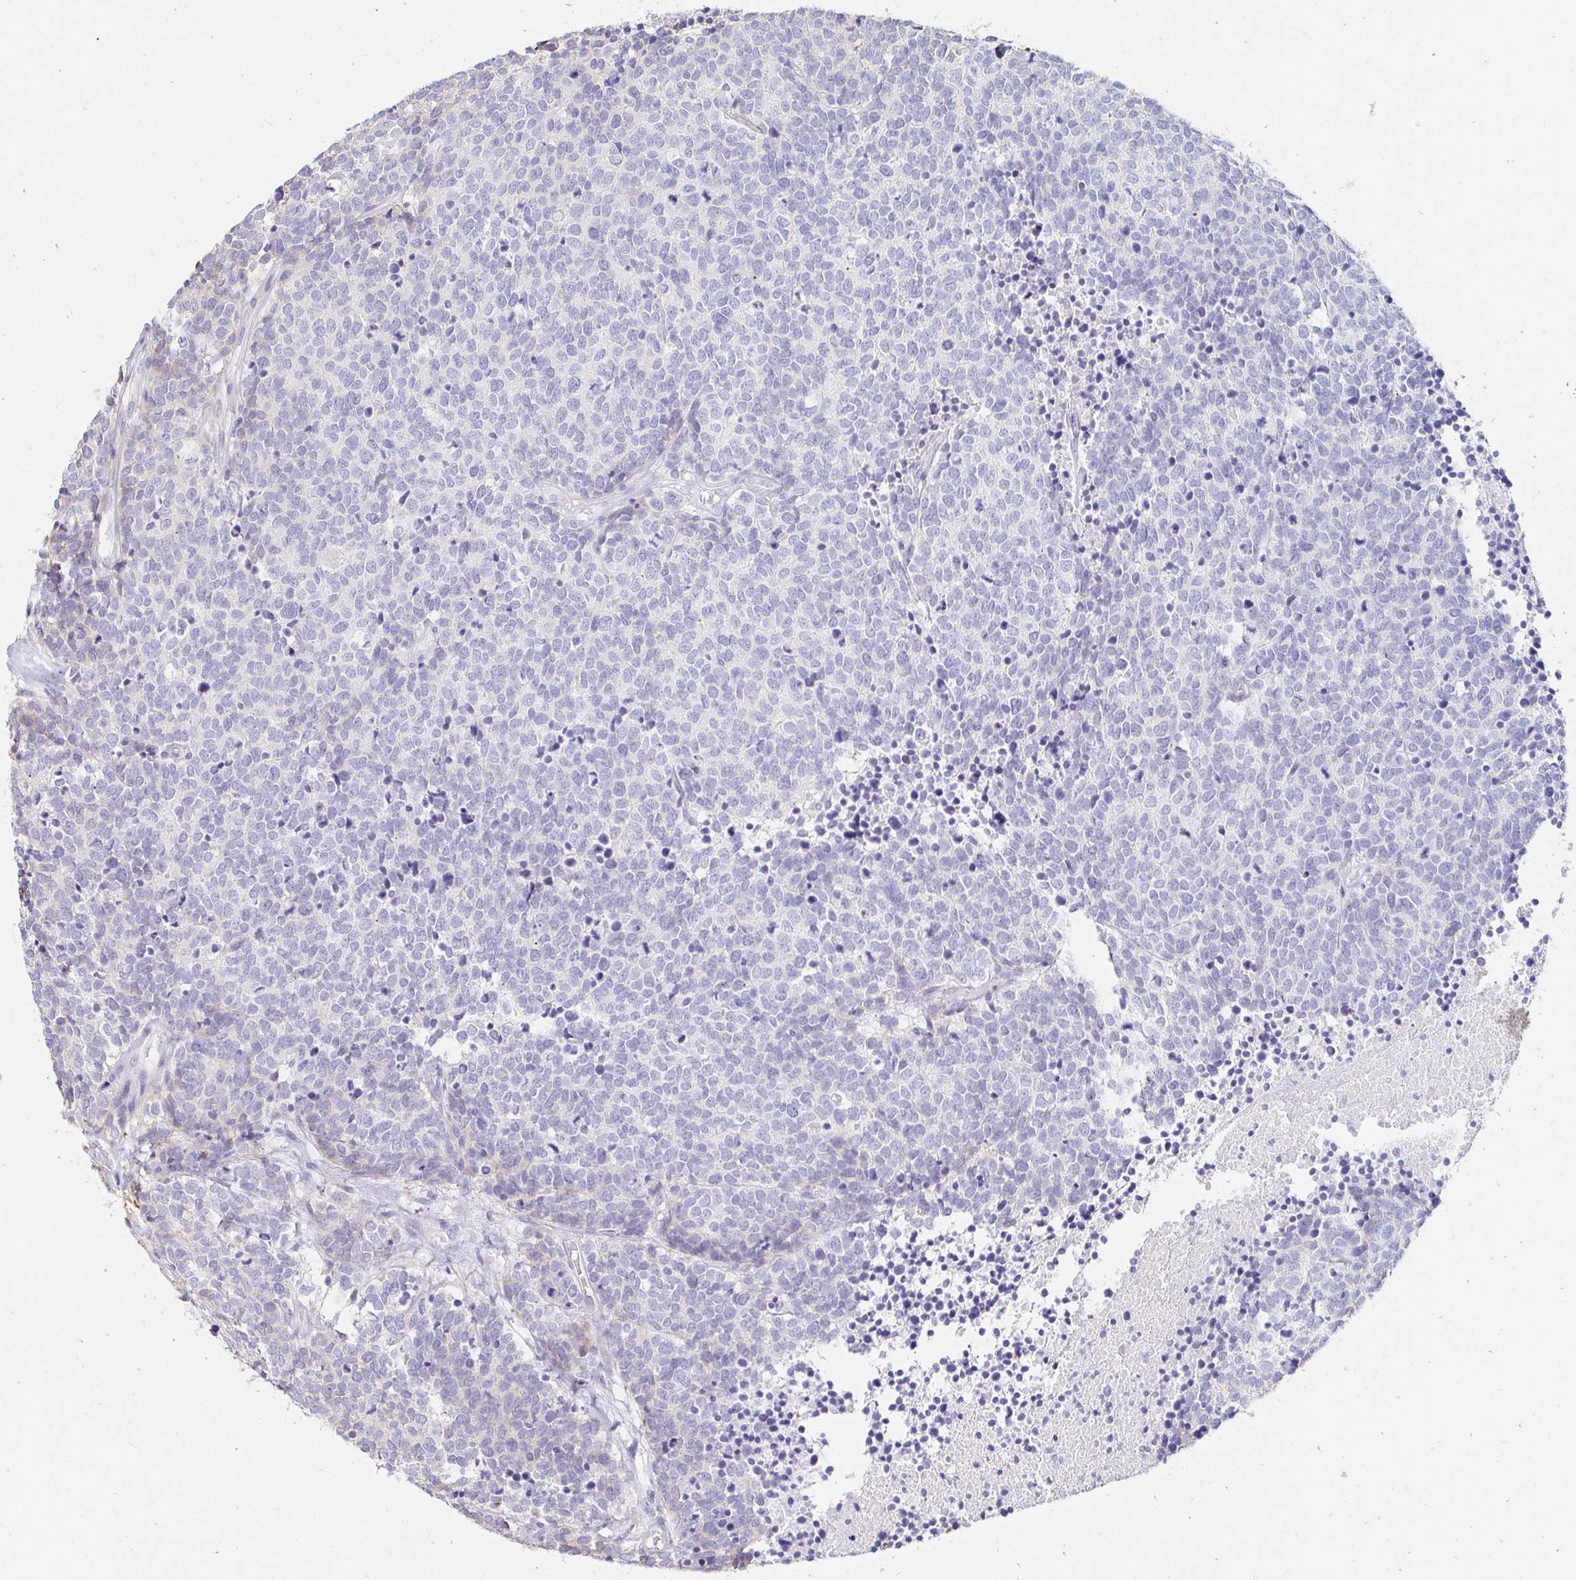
{"staining": {"intensity": "negative", "quantity": "none", "location": "none"}, "tissue": "carcinoid", "cell_type": "Tumor cells", "image_type": "cancer", "snomed": [{"axis": "morphology", "description": "Carcinoid, malignant, NOS"}, {"axis": "topography", "description": "Skin"}], "caption": "There is no significant staining in tumor cells of malignant carcinoid.", "gene": "CAPSL", "patient": {"sex": "female", "age": 79}}